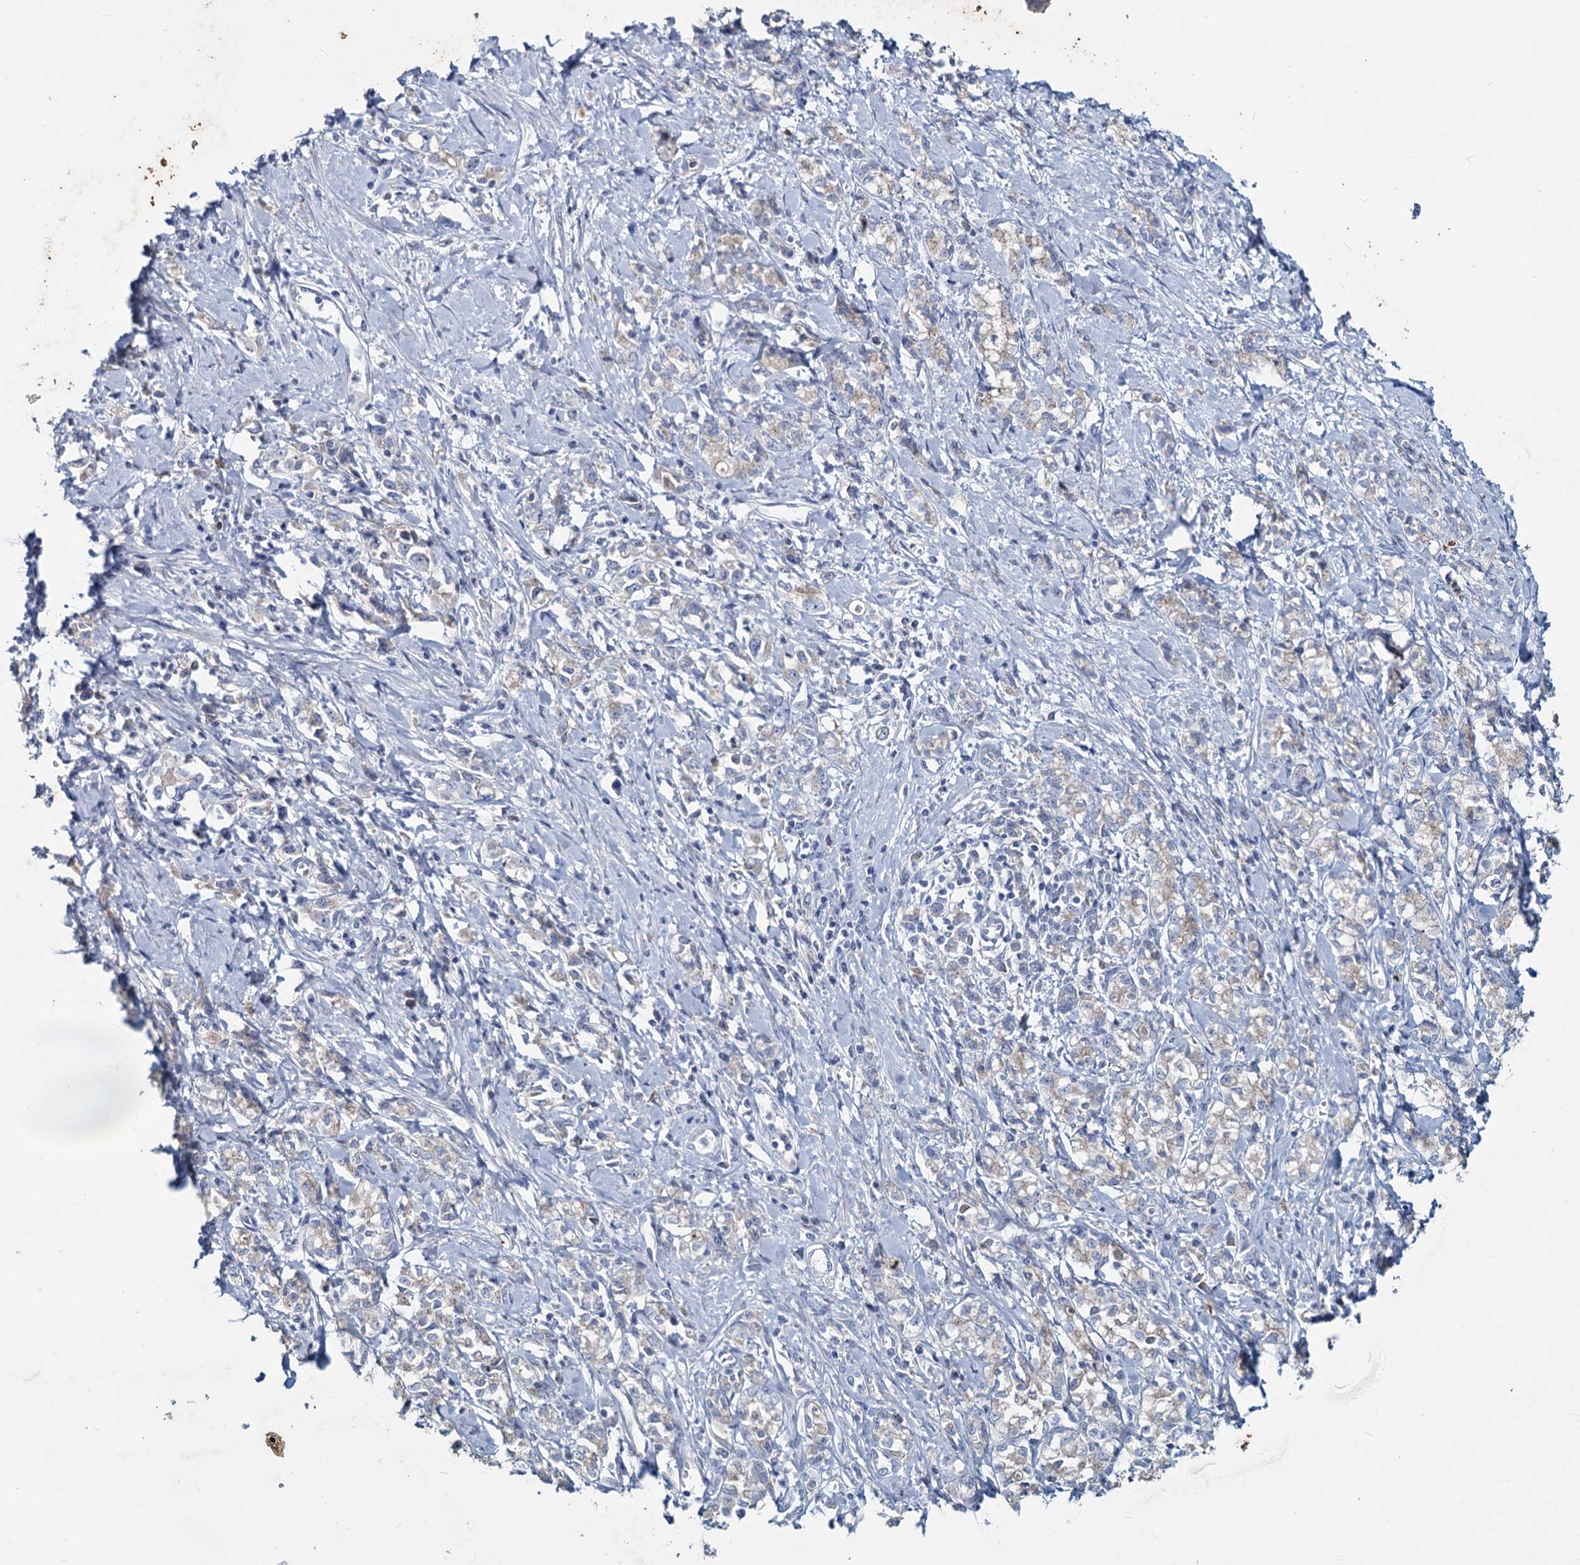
{"staining": {"intensity": "negative", "quantity": "none", "location": "none"}, "tissue": "stomach cancer", "cell_type": "Tumor cells", "image_type": "cancer", "snomed": [{"axis": "morphology", "description": "Adenocarcinoma, NOS"}, {"axis": "topography", "description": "Stomach"}], "caption": "This is an immunohistochemistry (IHC) image of human stomach adenocarcinoma. There is no positivity in tumor cells.", "gene": "TMX2", "patient": {"sex": "female", "age": 76}}